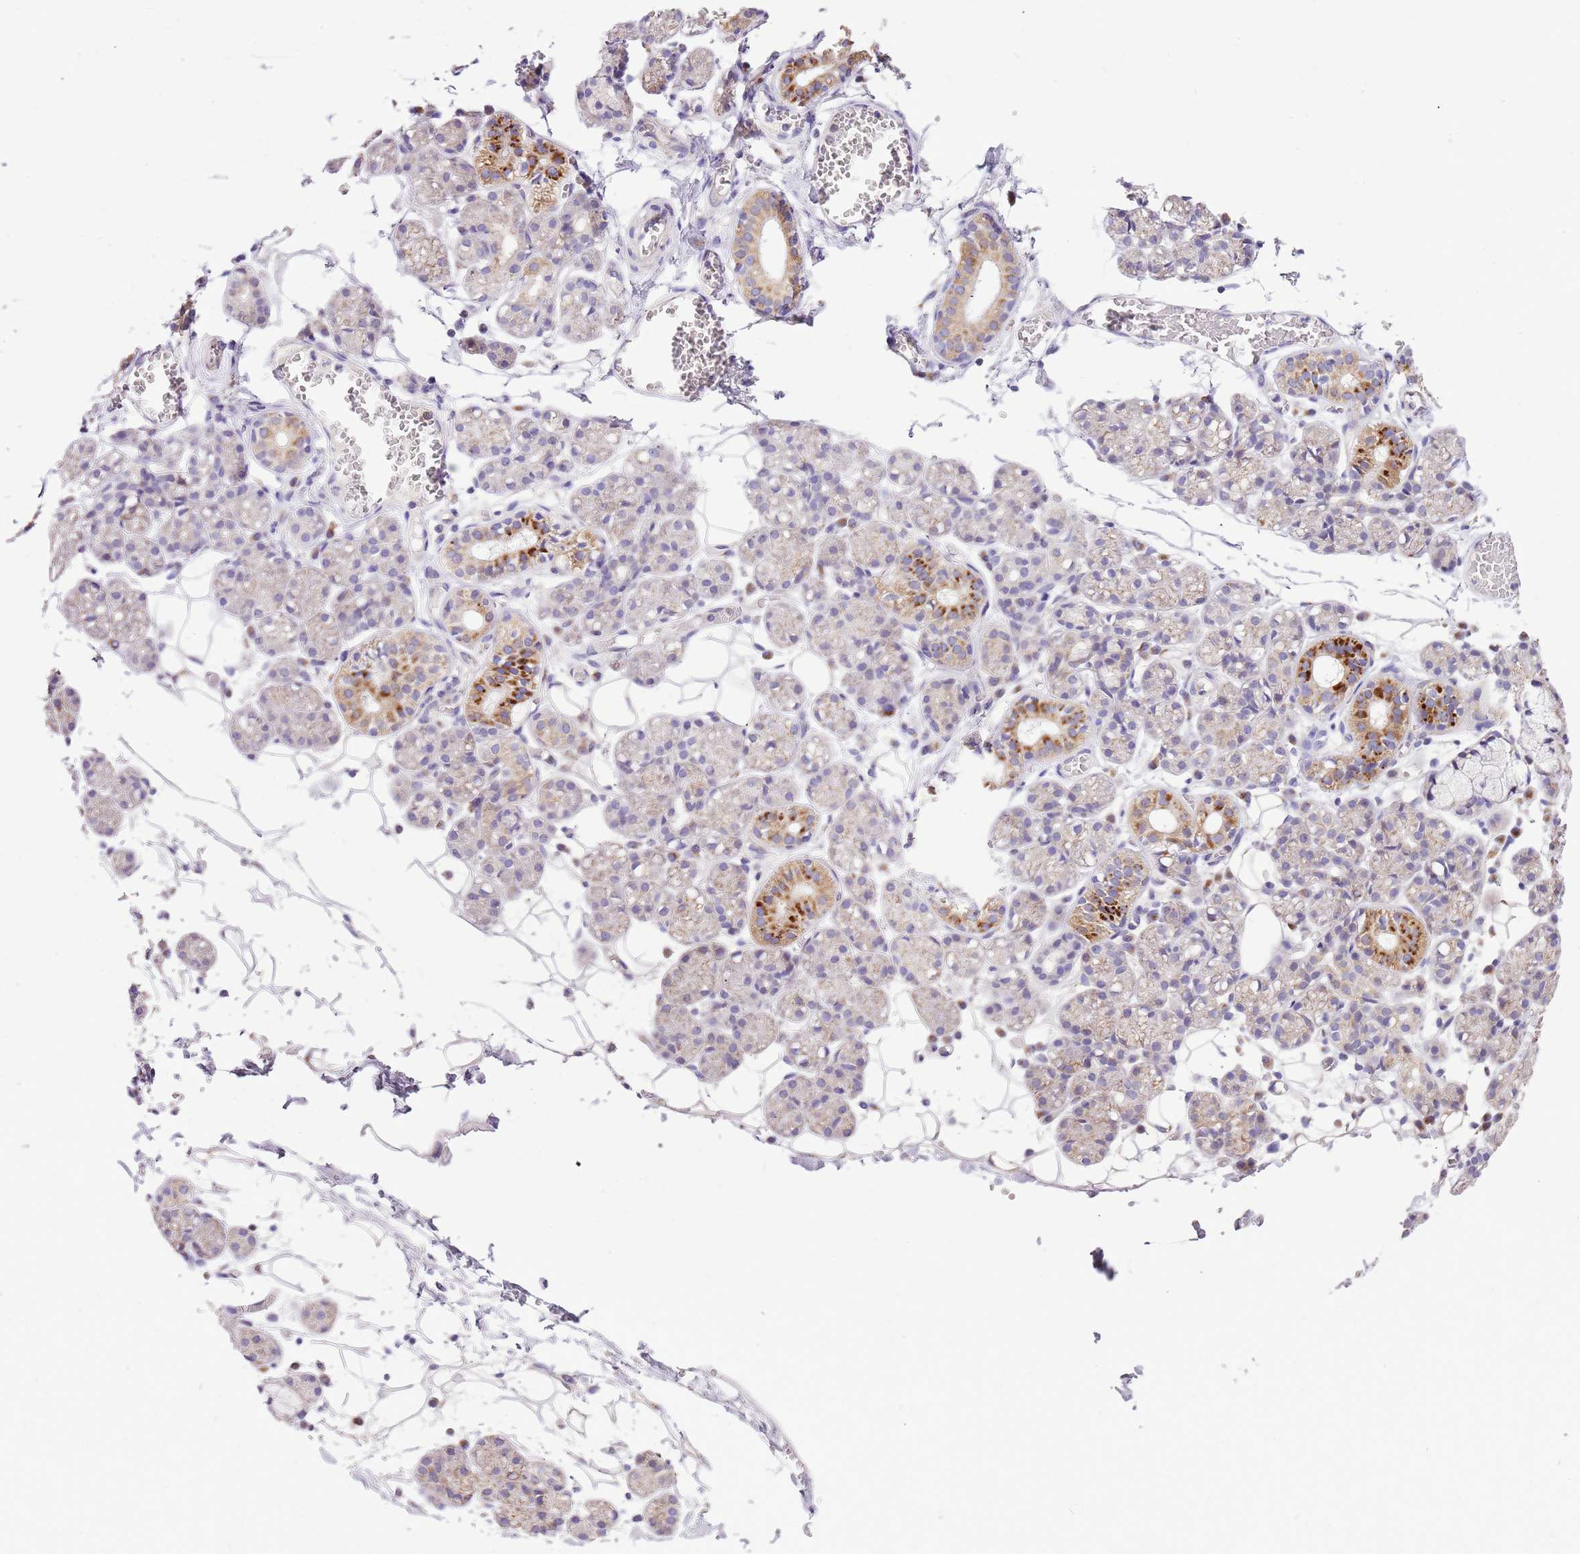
{"staining": {"intensity": "strong", "quantity": "<25%", "location": "cytoplasmic/membranous"}, "tissue": "salivary gland", "cell_type": "Glandular cells", "image_type": "normal", "snomed": [{"axis": "morphology", "description": "Normal tissue, NOS"}, {"axis": "topography", "description": "Salivary gland"}], "caption": "This is an image of immunohistochemistry staining of benign salivary gland, which shows strong staining in the cytoplasmic/membranous of glandular cells.", "gene": "COX17", "patient": {"sex": "male", "age": 63}}